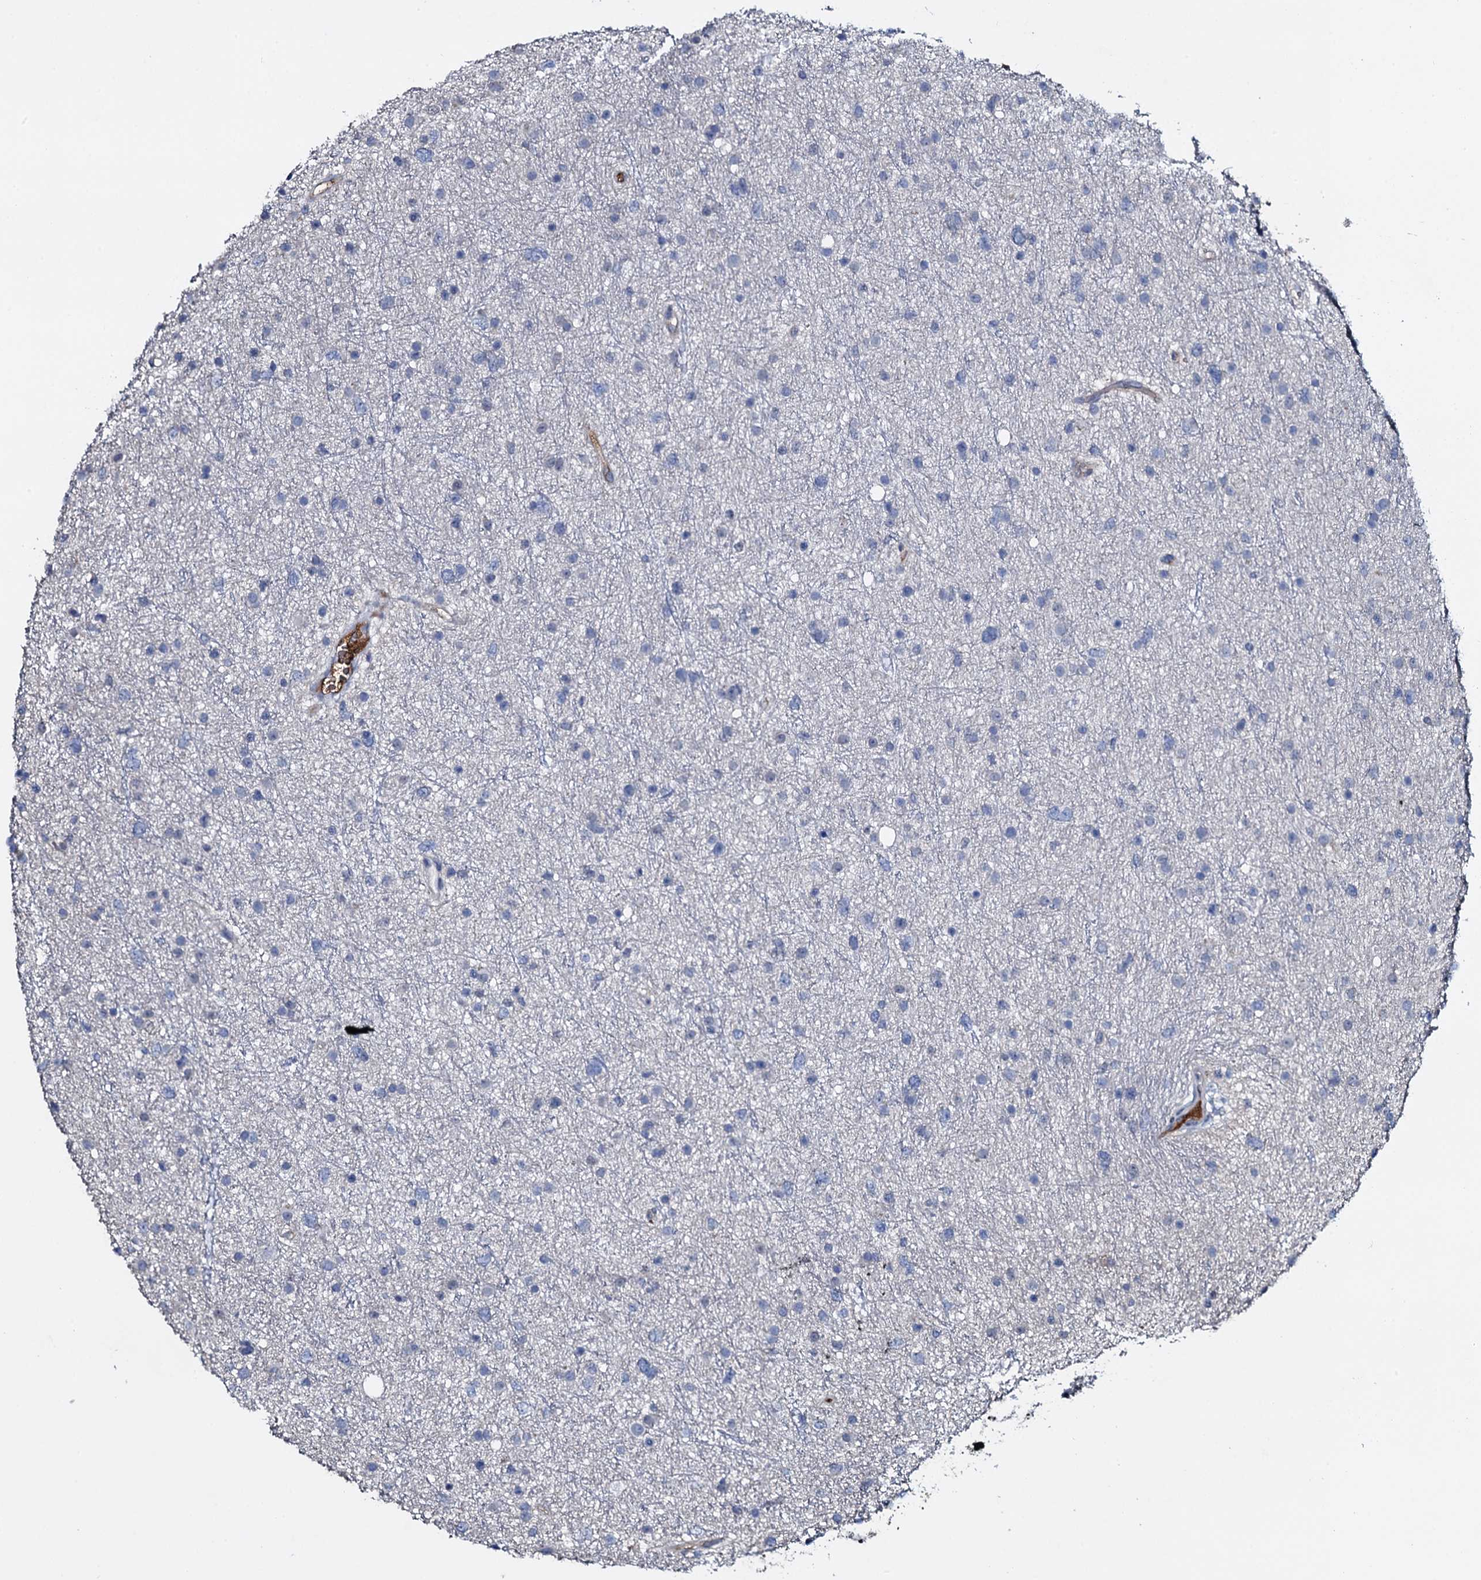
{"staining": {"intensity": "negative", "quantity": "none", "location": "none"}, "tissue": "glioma", "cell_type": "Tumor cells", "image_type": "cancer", "snomed": [{"axis": "morphology", "description": "Glioma, malignant, Low grade"}, {"axis": "topography", "description": "Cerebral cortex"}], "caption": "Glioma was stained to show a protein in brown. There is no significant expression in tumor cells. The staining was performed using DAB to visualize the protein expression in brown, while the nuclei were stained in blue with hematoxylin (Magnification: 20x).", "gene": "LYG2", "patient": {"sex": "female", "age": 39}}